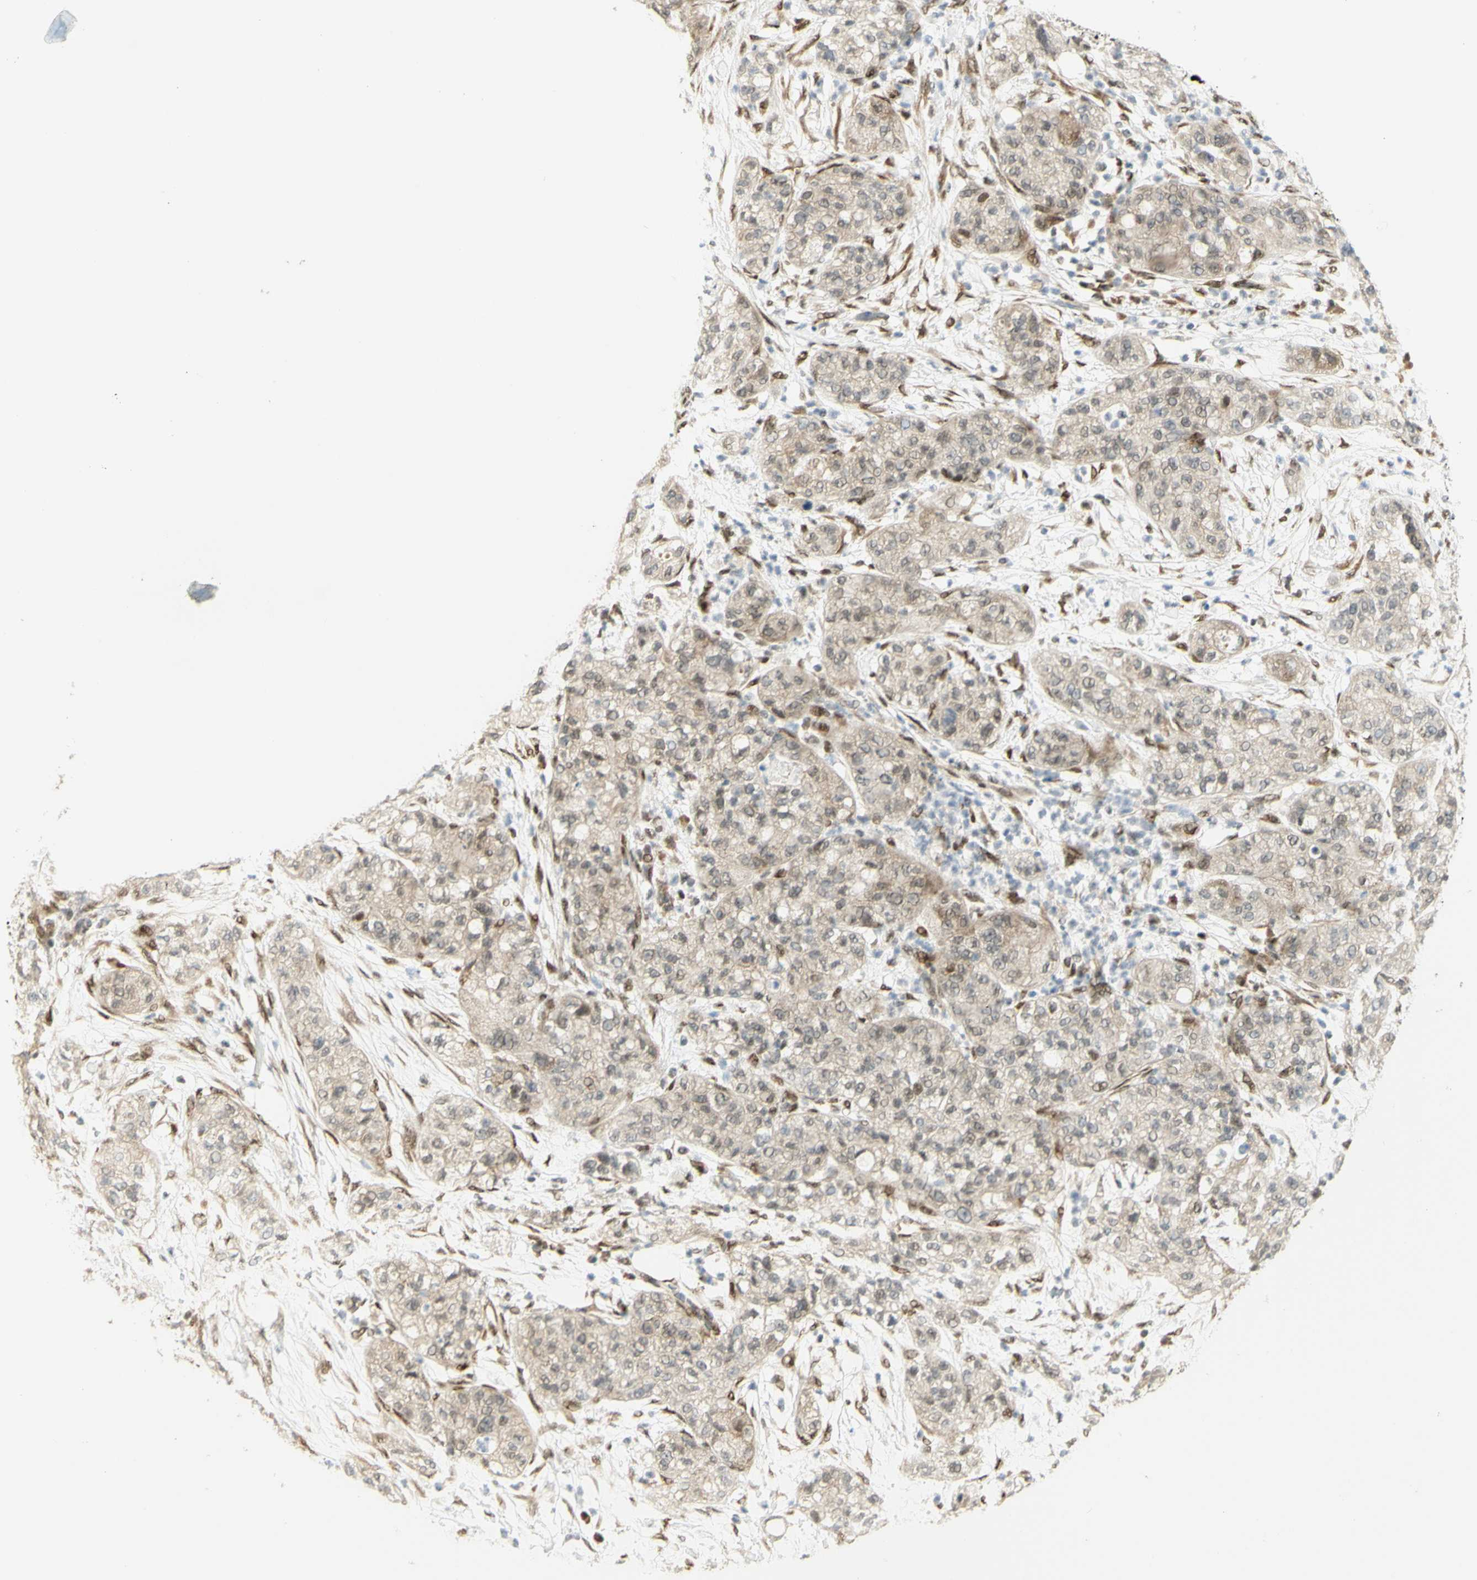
{"staining": {"intensity": "weak", "quantity": ">75%", "location": "cytoplasmic/membranous,nuclear"}, "tissue": "pancreatic cancer", "cell_type": "Tumor cells", "image_type": "cancer", "snomed": [{"axis": "morphology", "description": "Adenocarcinoma, NOS"}, {"axis": "topography", "description": "Pancreas"}], "caption": "Immunohistochemistry histopathology image of pancreatic cancer stained for a protein (brown), which reveals low levels of weak cytoplasmic/membranous and nuclear expression in about >75% of tumor cells.", "gene": "DDX1", "patient": {"sex": "female", "age": 78}}